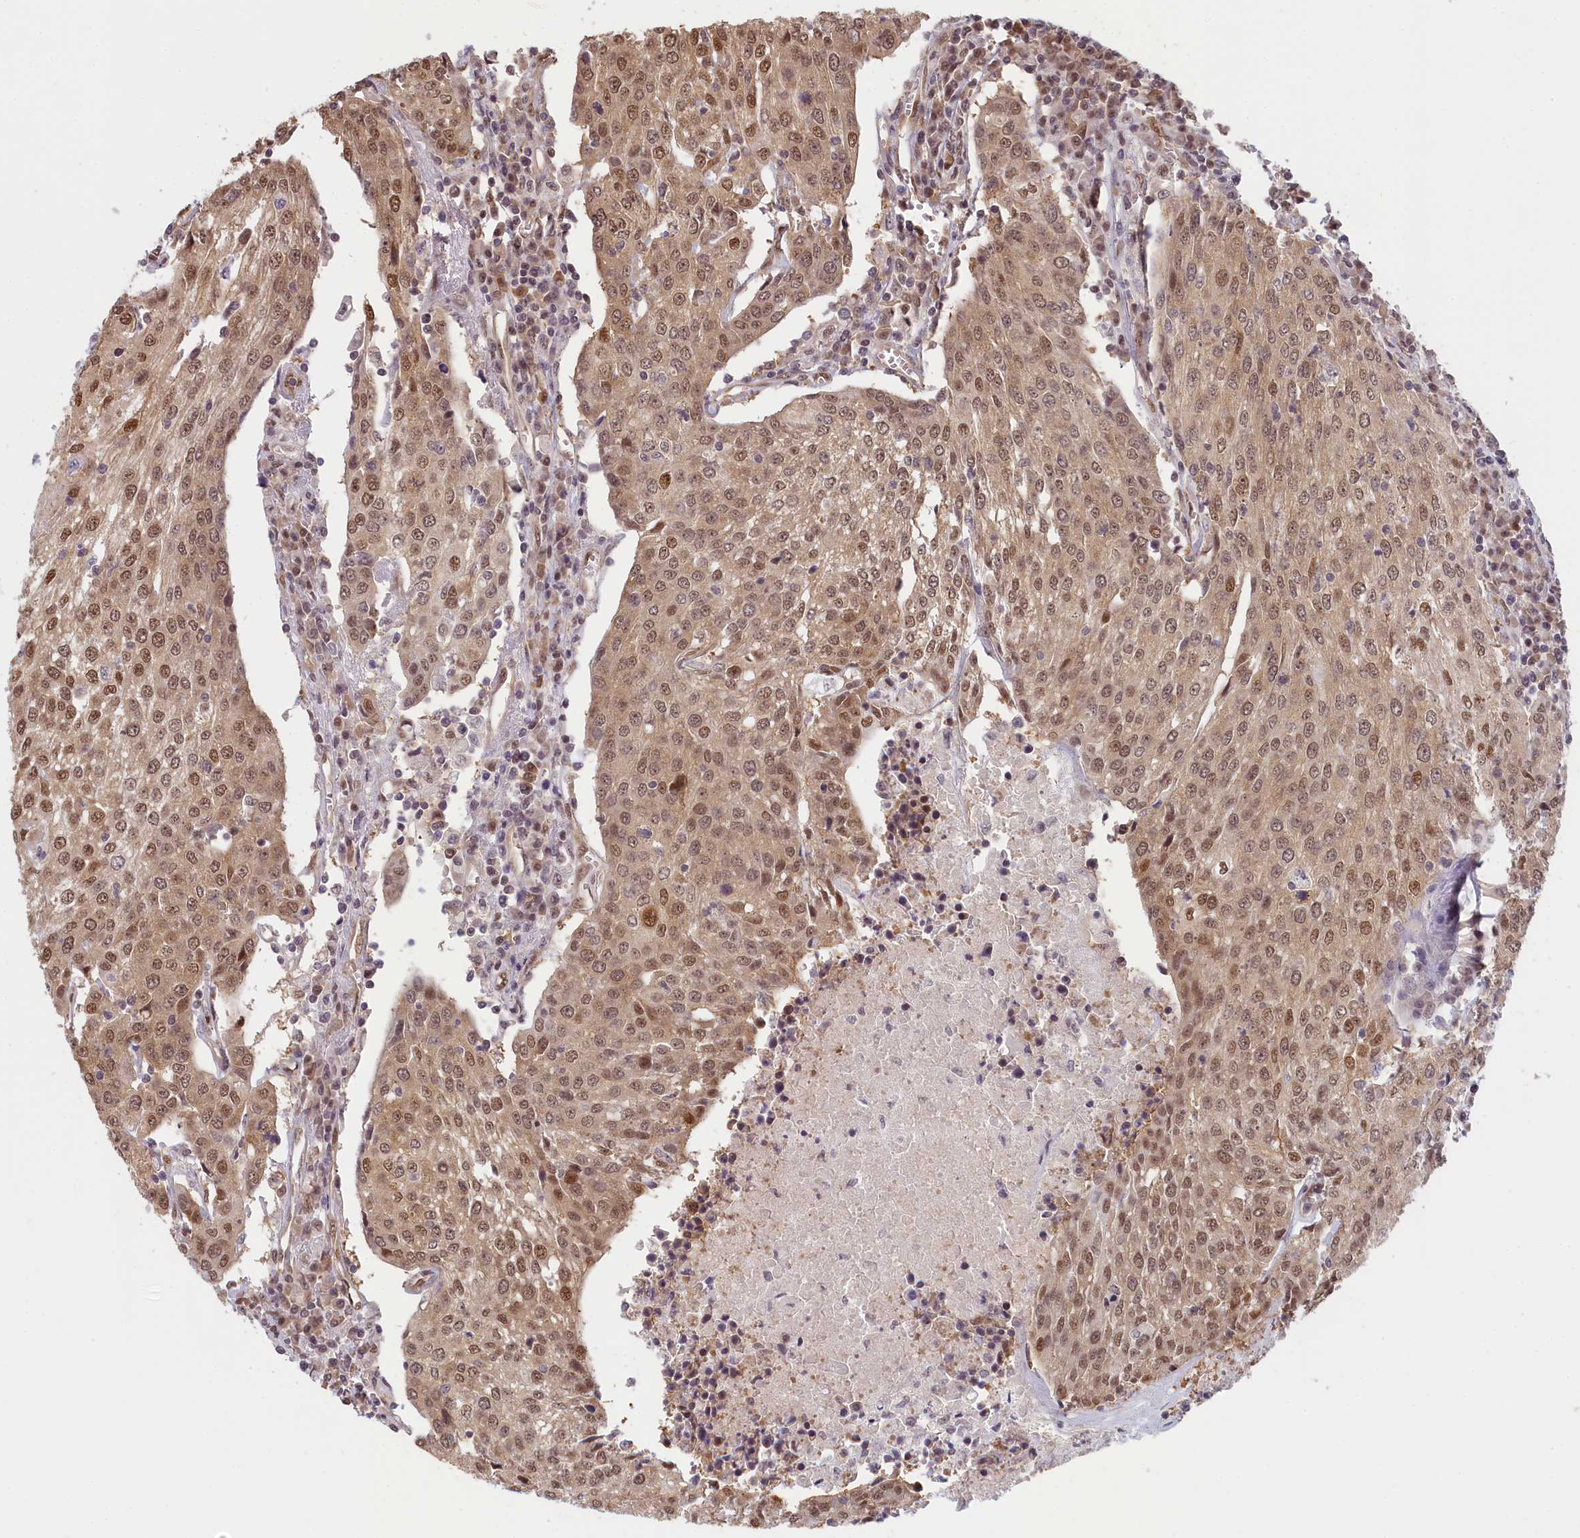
{"staining": {"intensity": "moderate", "quantity": ">75%", "location": "nuclear"}, "tissue": "urothelial cancer", "cell_type": "Tumor cells", "image_type": "cancer", "snomed": [{"axis": "morphology", "description": "Urothelial carcinoma, High grade"}, {"axis": "topography", "description": "Urinary bladder"}], "caption": "Immunohistochemical staining of high-grade urothelial carcinoma displays moderate nuclear protein positivity in about >75% of tumor cells. (DAB IHC with brightfield microscopy, high magnification).", "gene": "C19orf44", "patient": {"sex": "female", "age": 85}}